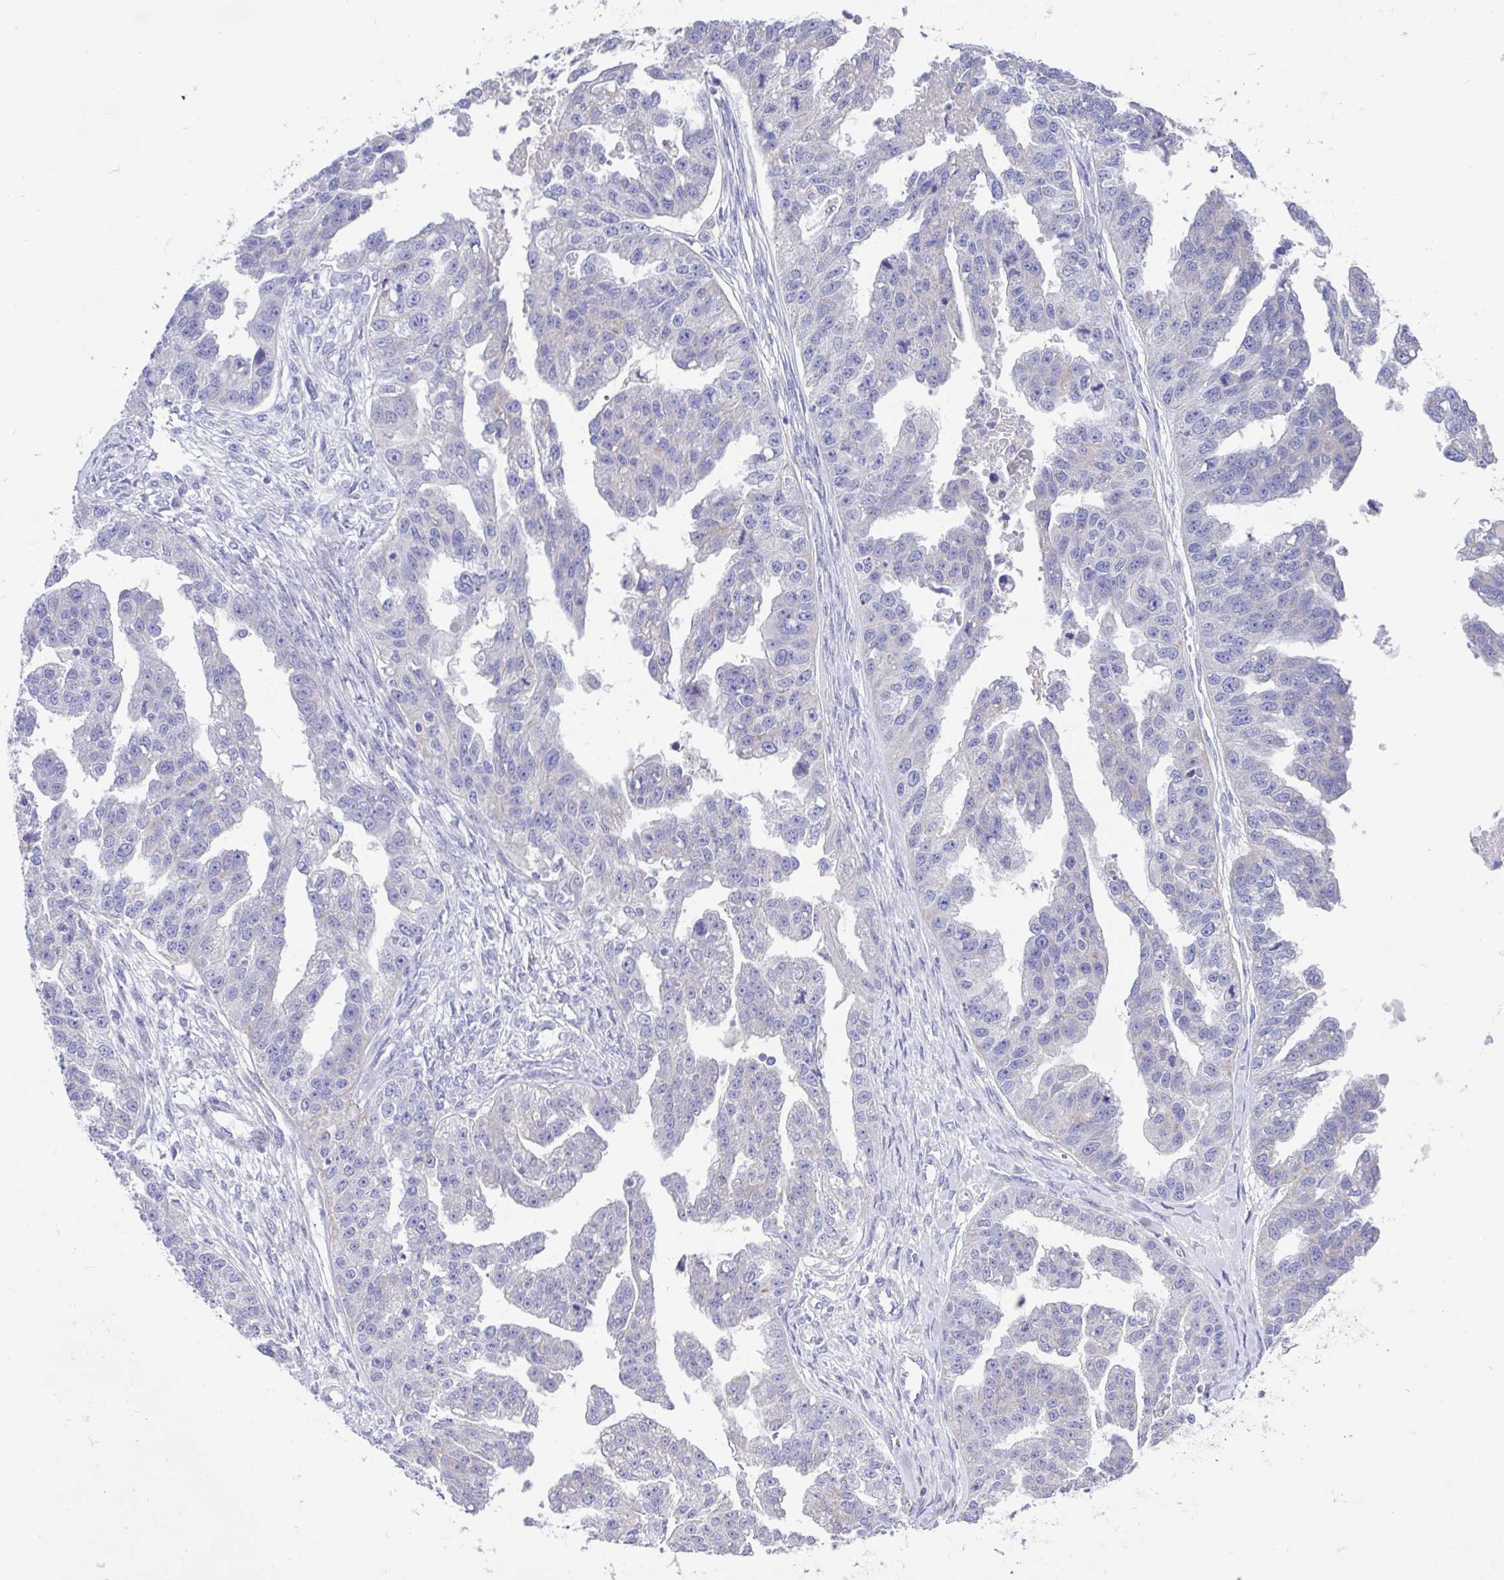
{"staining": {"intensity": "negative", "quantity": "none", "location": "none"}, "tissue": "ovarian cancer", "cell_type": "Tumor cells", "image_type": "cancer", "snomed": [{"axis": "morphology", "description": "Cystadenocarcinoma, serous, NOS"}, {"axis": "topography", "description": "Ovary"}], "caption": "Immunohistochemistry (IHC) photomicrograph of ovarian cancer stained for a protein (brown), which shows no staining in tumor cells.", "gene": "CCSAP", "patient": {"sex": "female", "age": 58}}